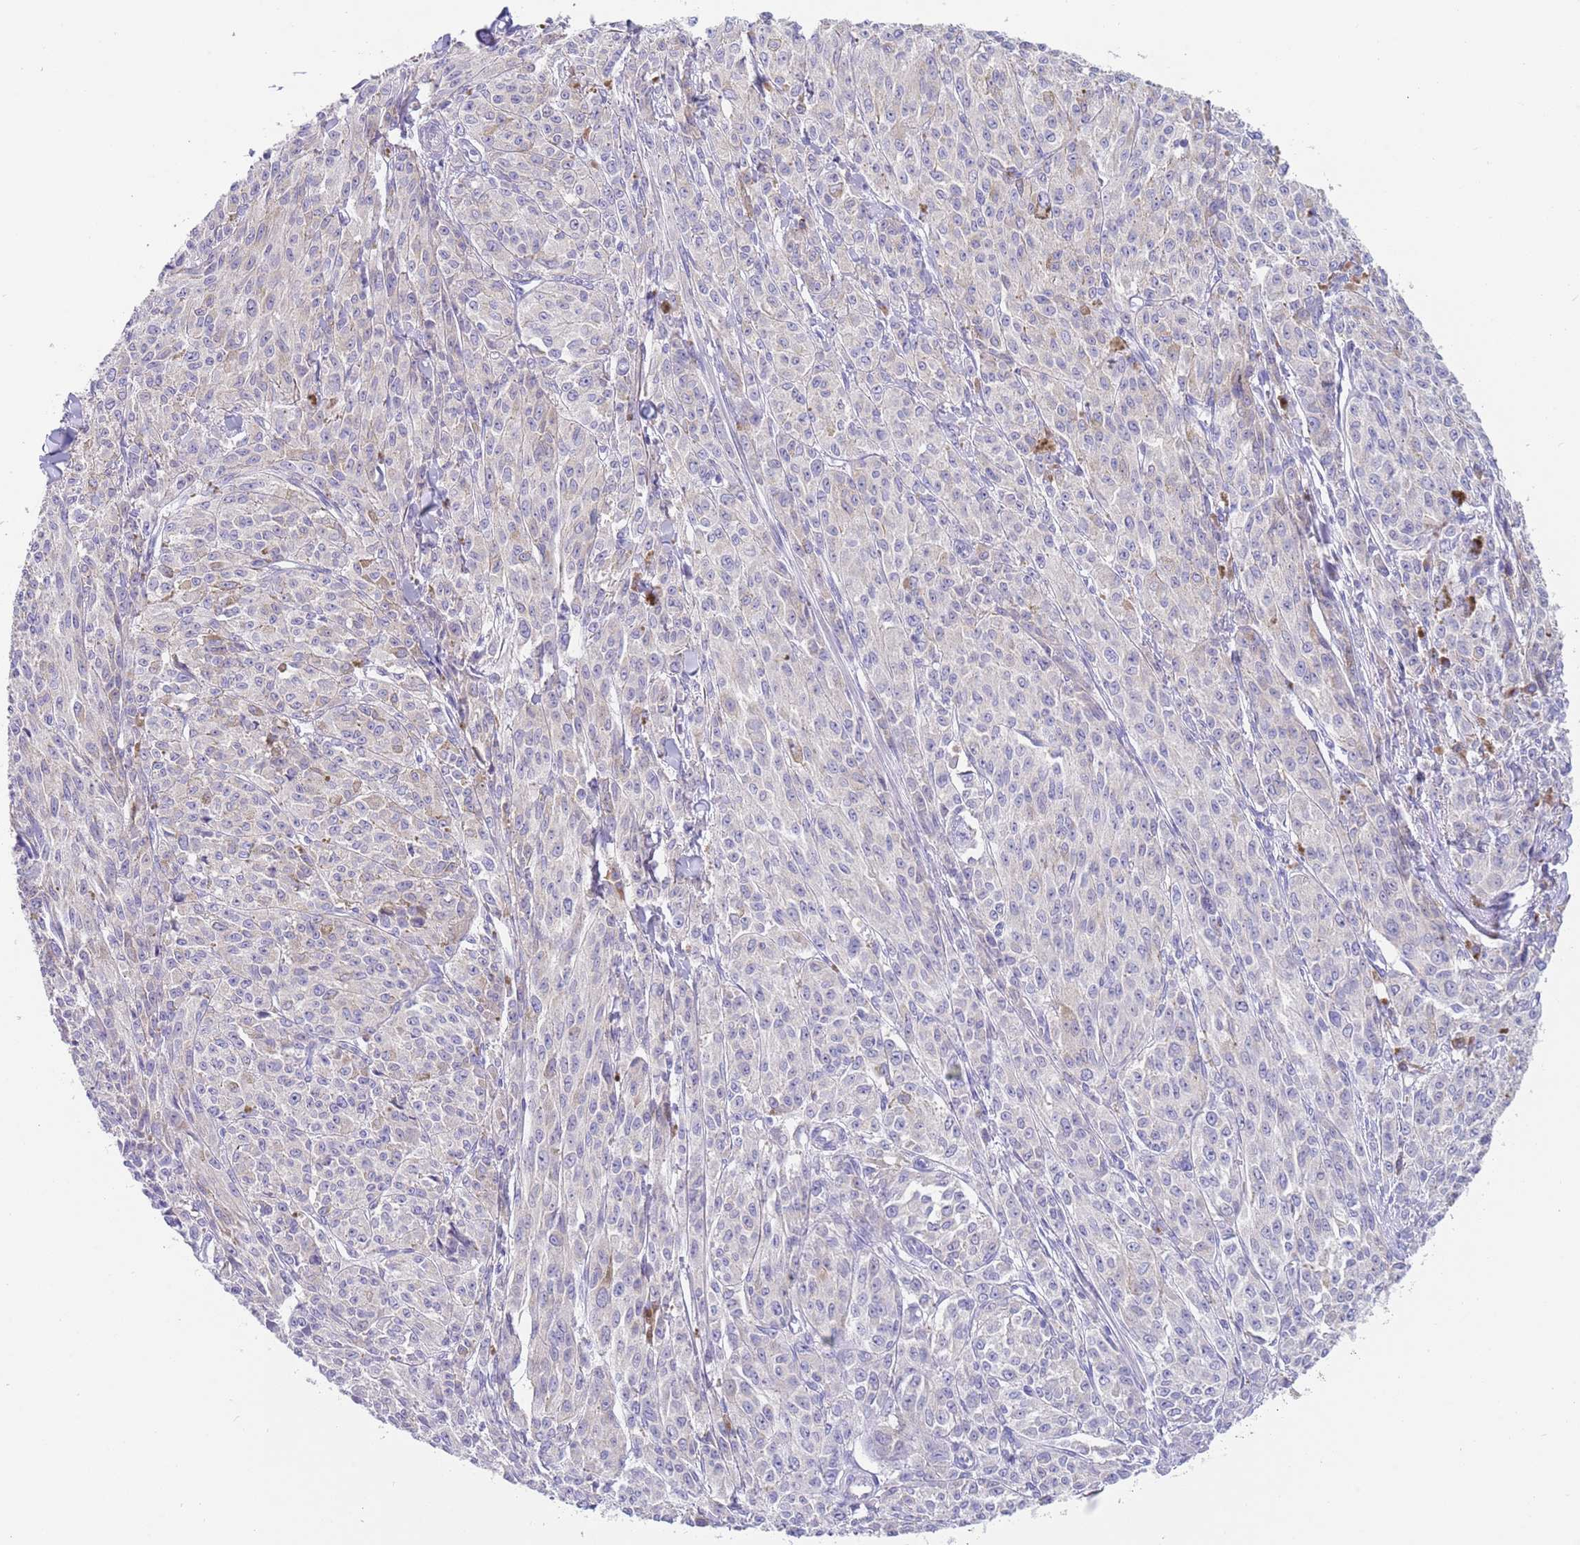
{"staining": {"intensity": "negative", "quantity": "none", "location": "none"}, "tissue": "melanoma", "cell_type": "Tumor cells", "image_type": "cancer", "snomed": [{"axis": "morphology", "description": "Malignant melanoma, NOS"}, {"axis": "topography", "description": "Skin"}], "caption": "IHC image of neoplastic tissue: malignant melanoma stained with DAB displays no significant protein expression in tumor cells.", "gene": "TYW1", "patient": {"sex": "female", "age": 52}}